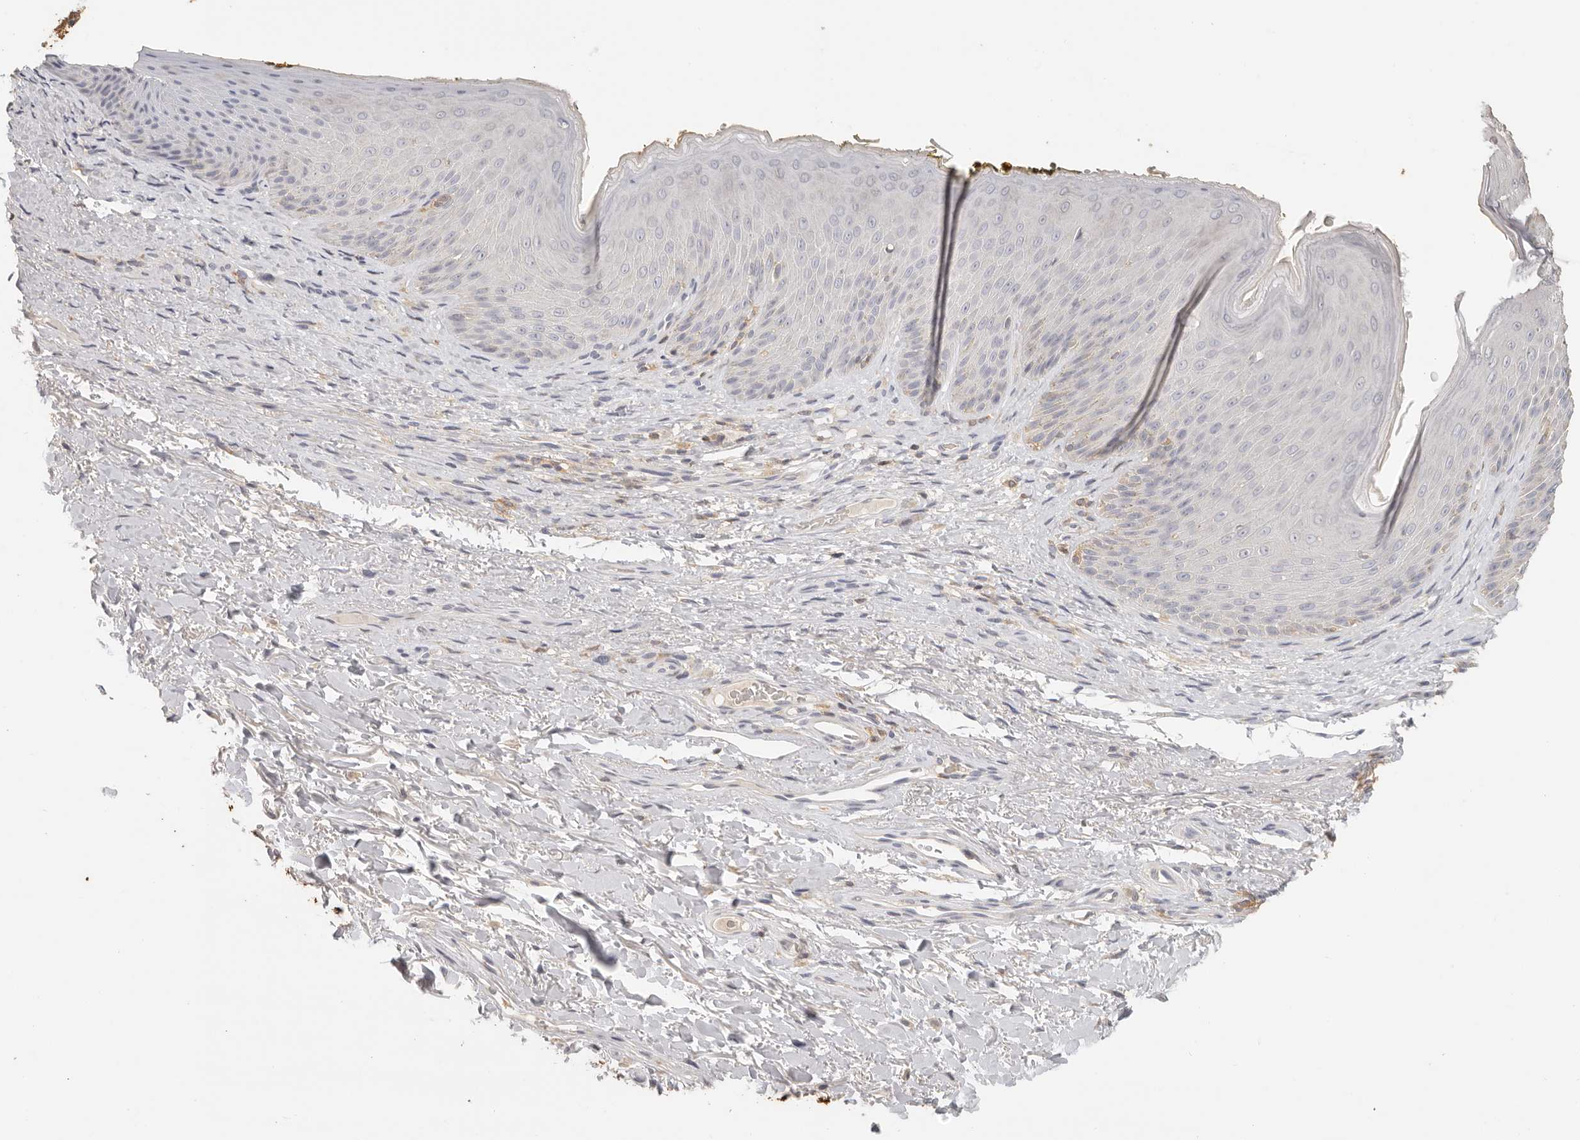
{"staining": {"intensity": "negative", "quantity": "none", "location": "none"}, "tissue": "skin", "cell_type": "Epidermal cells", "image_type": "normal", "snomed": [{"axis": "morphology", "description": "Normal tissue, NOS"}, {"axis": "topography", "description": "Anal"}], "caption": "Skin was stained to show a protein in brown. There is no significant expression in epidermal cells. (DAB immunohistochemistry (IHC) with hematoxylin counter stain).", "gene": "CSK", "patient": {"sex": "male", "age": 74}}